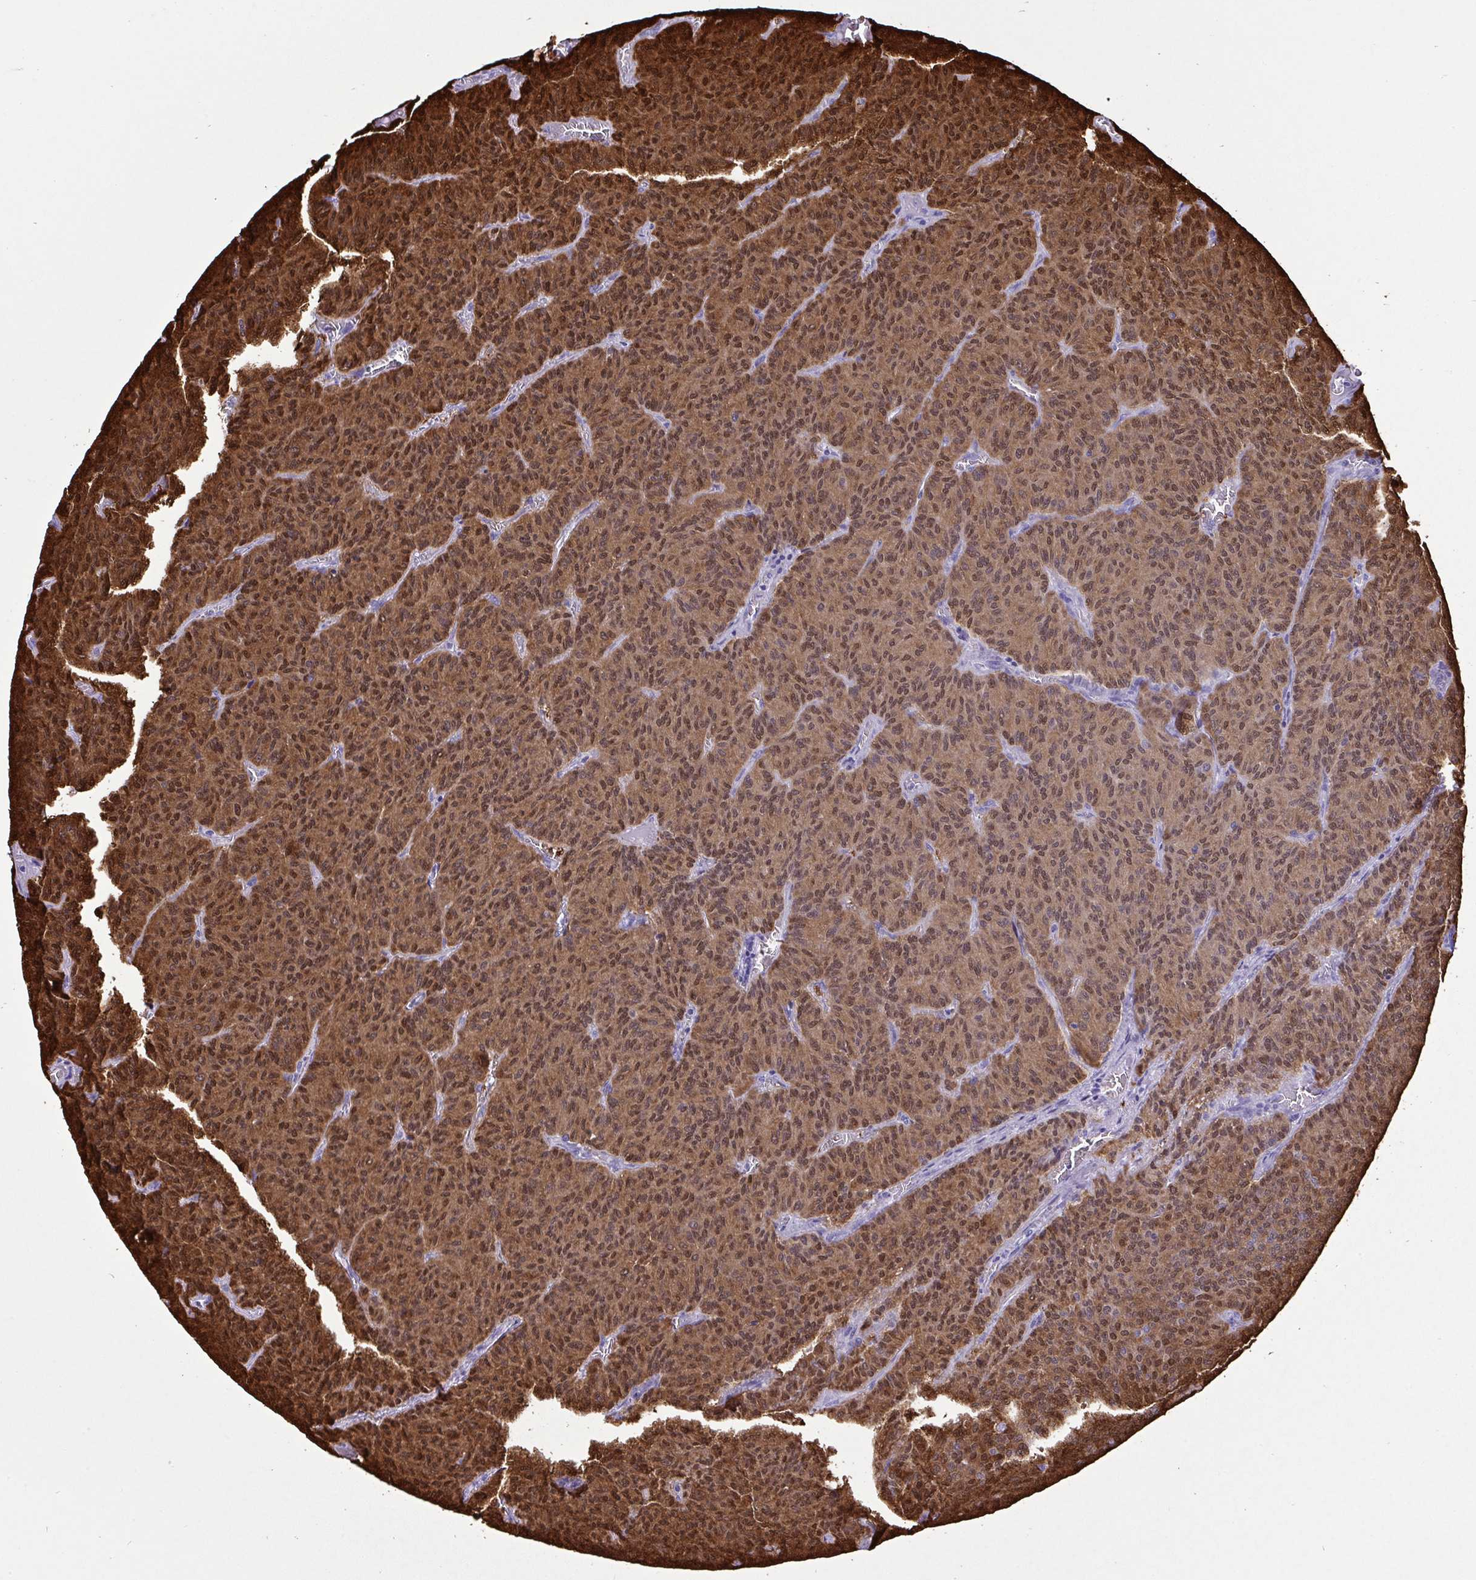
{"staining": {"intensity": "moderate", "quantity": ">75%", "location": "cytoplasmic/membranous,nuclear"}, "tissue": "carcinoid", "cell_type": "Tumor cells", "image_type": "cancer", "snomed": [{"axis": "morphology", "description": "Carcinoid, malignant, NOS"}, {"axis": "topography", "description": "Lung"}], "caption": "Protein staining of carcinoid tissue reveals moderate cytoplasmic/membranous and nuclear positivity in about >75% of tumor cells. Nuclei are stained in blue.", "gene": "ST8SIA2", "patient": {"sex": "male", "age": 61}}